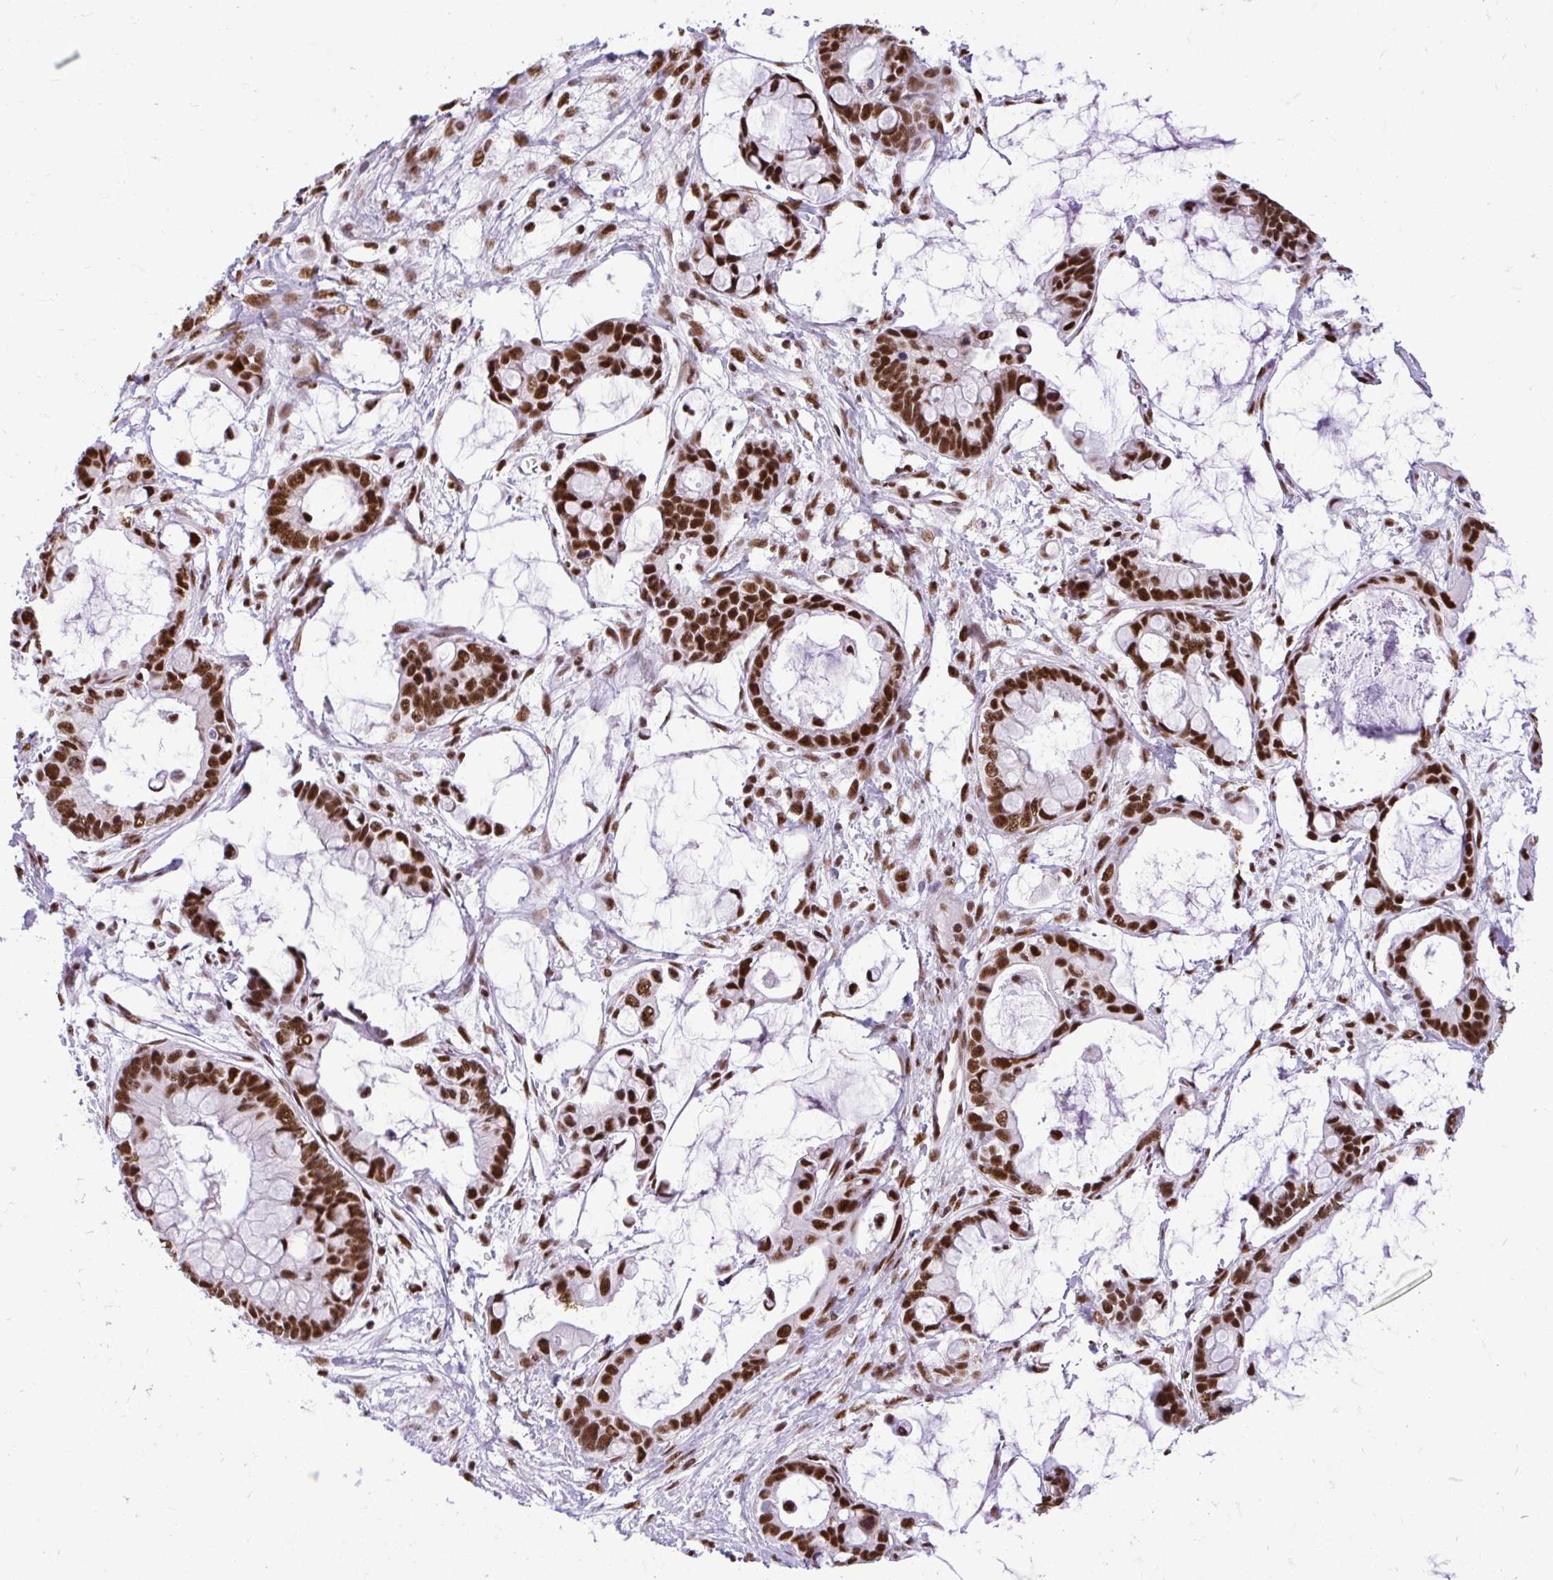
{"staining": {"intensity": "strong", "quantity": ">75%", "location": "nuclear"}, "tissue": "ovarian cancer", "cell_type": "Tumor cells", "image_type": "cancer", "snomed": [{"axis": "morphology", "description": "Cystadenocarcinoma, mucinous, NOS"}, {"axis": "topography", "description": "Ovary"}], "caption": "Mucinous cystadenocarcinoma (ovarian) tissue demonstrates strong nuclear expression in about >75% of tumor cells, visualized by immunohistochemistry. The staining is performed using DAB brown chromogen to label protein expression. The nuclei are counter-stained blue using hematoxylin.", "gene": "PRPF19", "patient": {"sex": "female", "age": 63}}